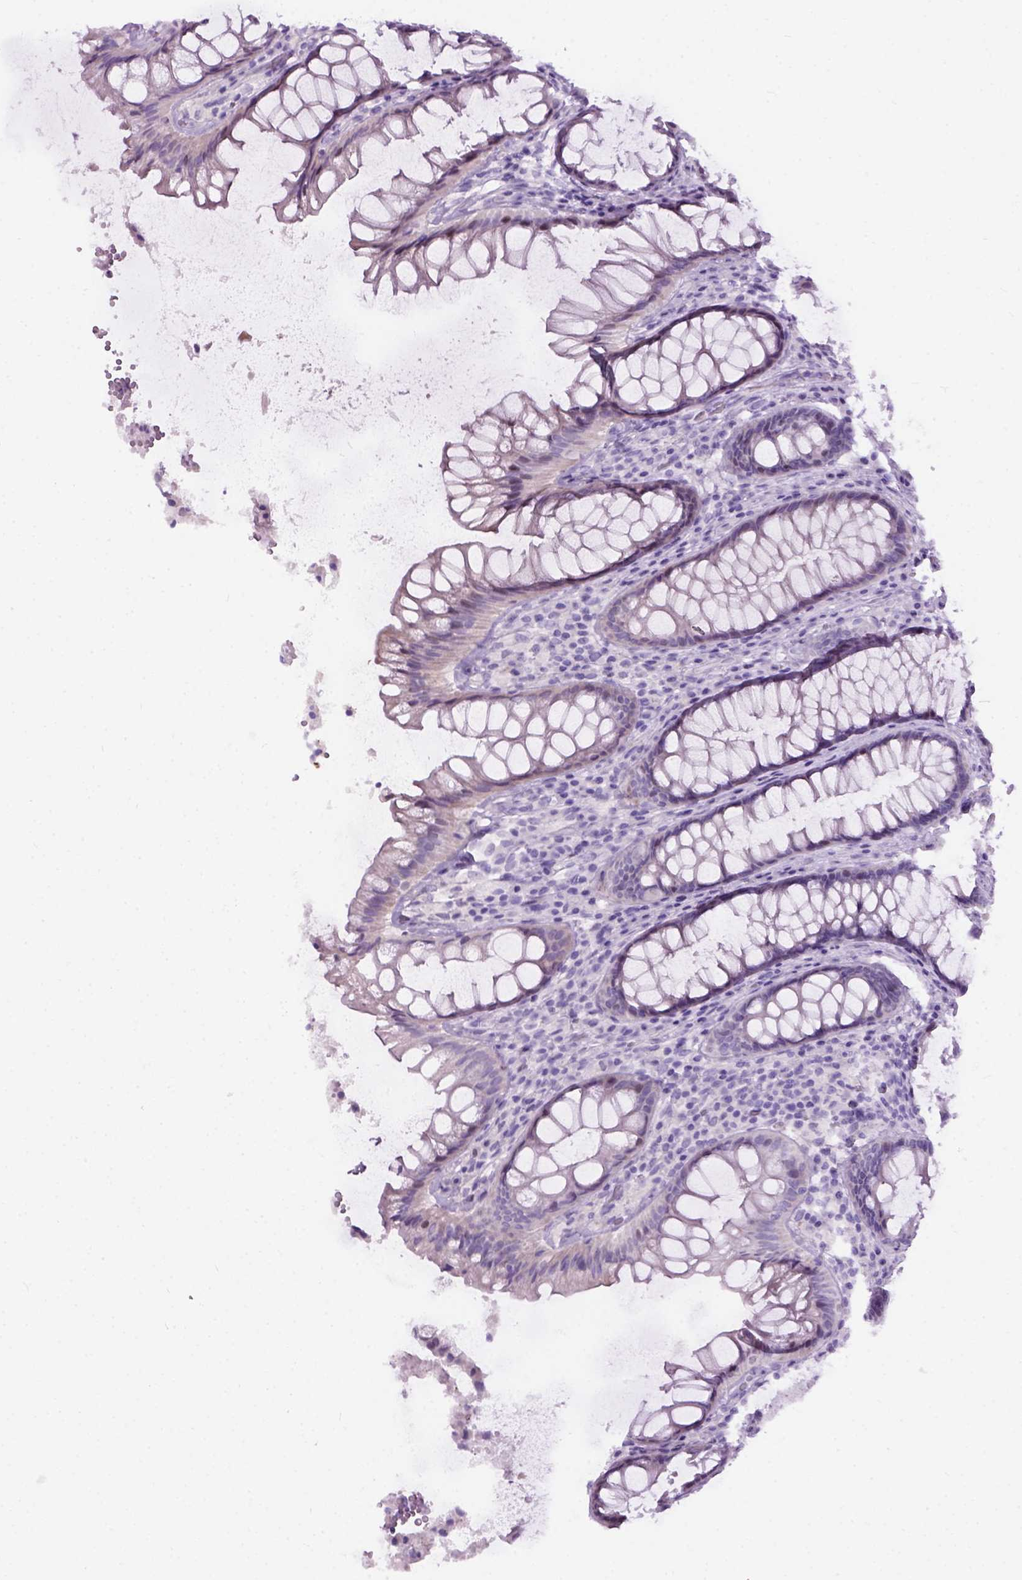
{"staining": {"intensity": "weak", "quantity": "<25%", "location": "cytoplasmic/membranous"}, "tissue": "rectum", "cell_type": "Glandular cells", "image_type": "normal", "snomed": [{"axis": "morphology", "description": "Normal tissue, NOS"}, {"axis": "topography", "description": "Rectum"}], "caption": "Photomicrograph shows no significant protein positivity in glandular cells of unremarkable rectum. (Immunohistochemistry (ihc), brightfield microscopy, high magnification).", "gene": "AXDND1", "patient": {"sex": "male", "age": 72}}